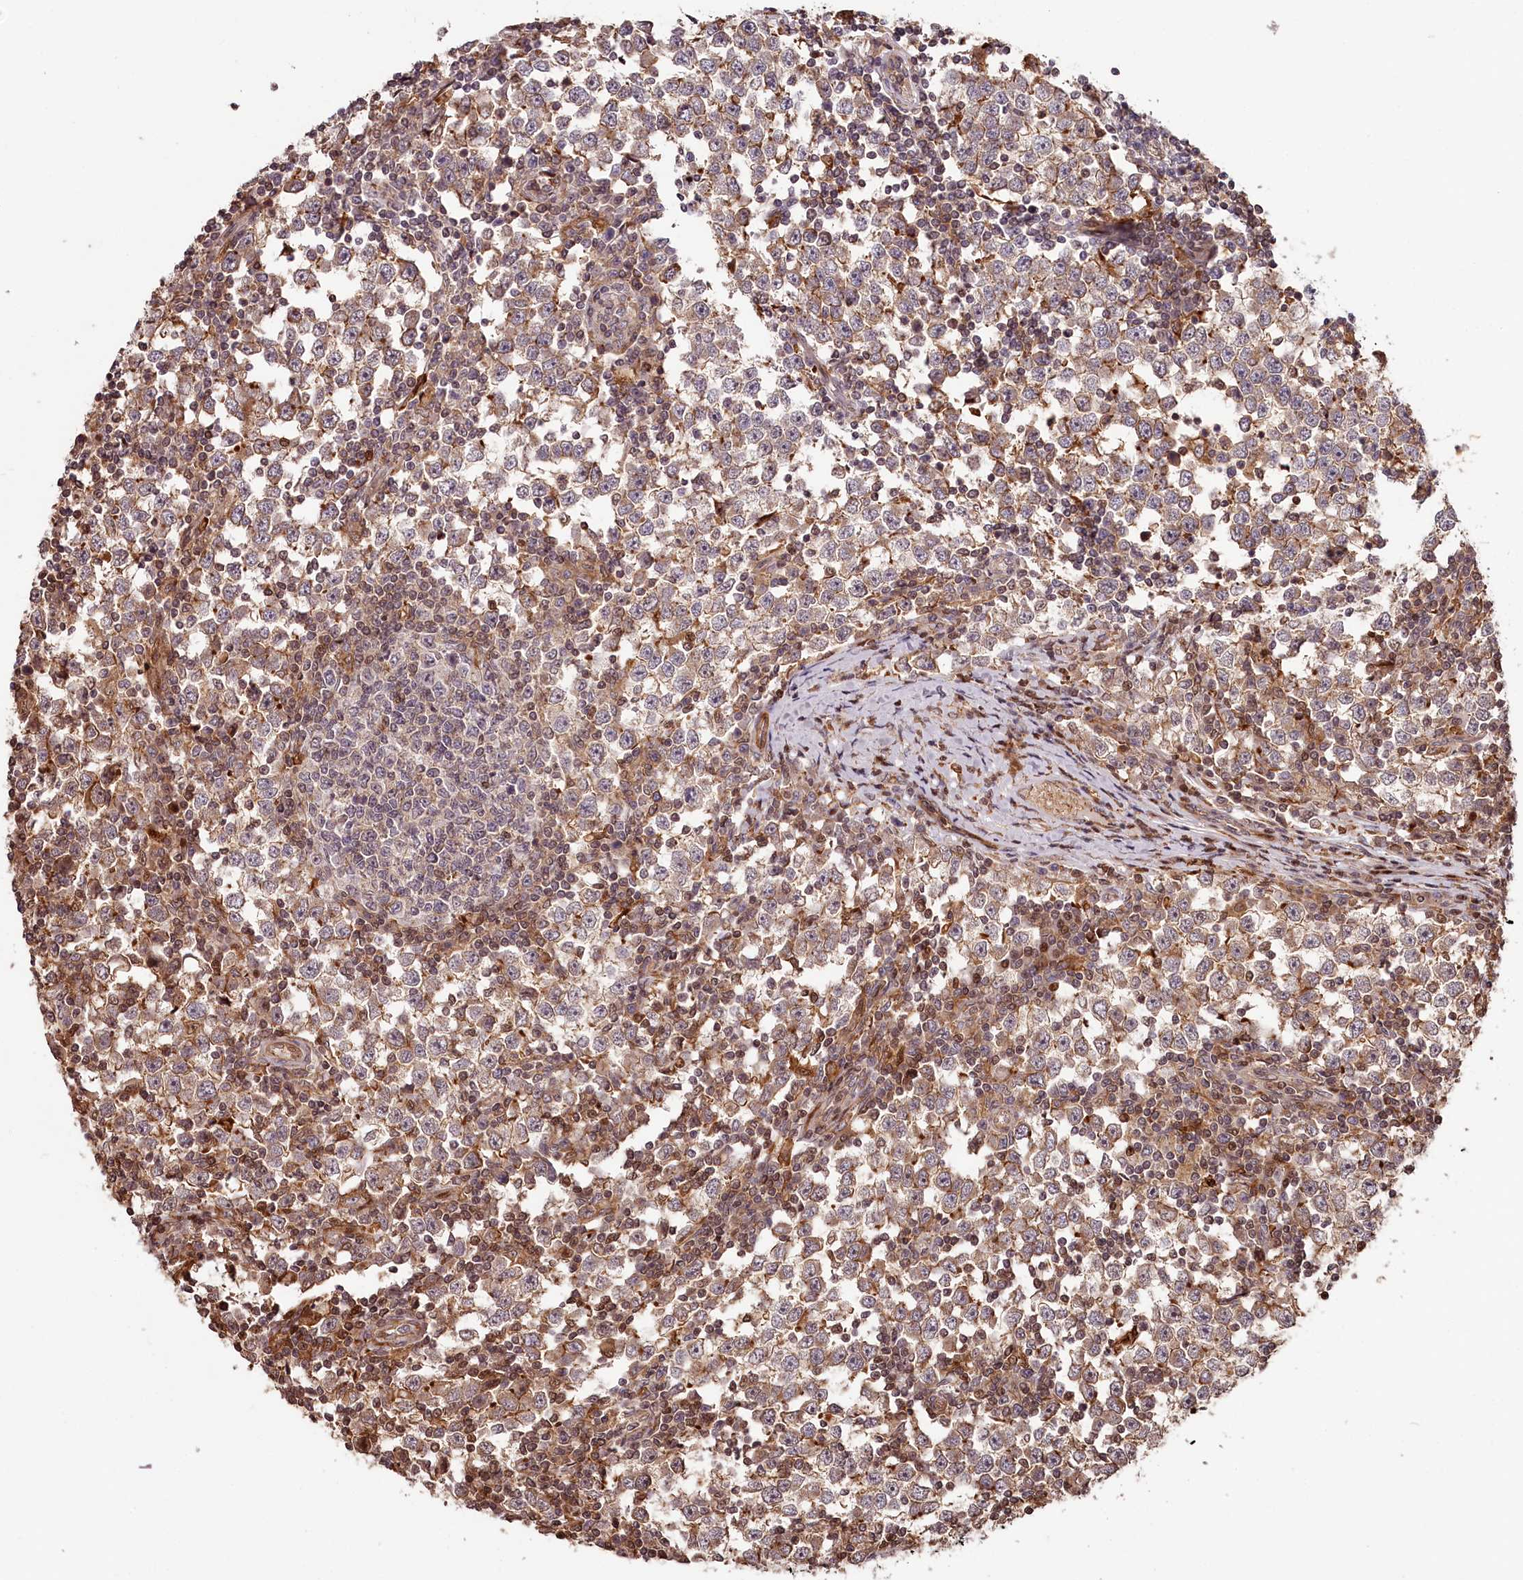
{"staining": {"intensity": "moderate", "quantity": "25%-75%", "location": "cytoplasmic/membranous"}, "tissue": "testis cancer", "cell_type": "Tumor cells", "image_type": "cancer", "snomed": [{"axis": "morphology", "description": "Seminoma, NOS"}, {"axis": "topography", "description": "Testis"}], "caption": "Immunohistochemical staining of testis cancer reveals moderate cytoplasmic/membranous protein staining in about 25%-75% of tumor cells. The staining was performed using DAB (3,3'-diaminobenzidine) to visualize the protein expression in brown, while the nuclei were stained in blue with hematoxylin (Magnification: 20x).", "gene": "KIF14", "patient": {"sex": "male", "age": 65}}